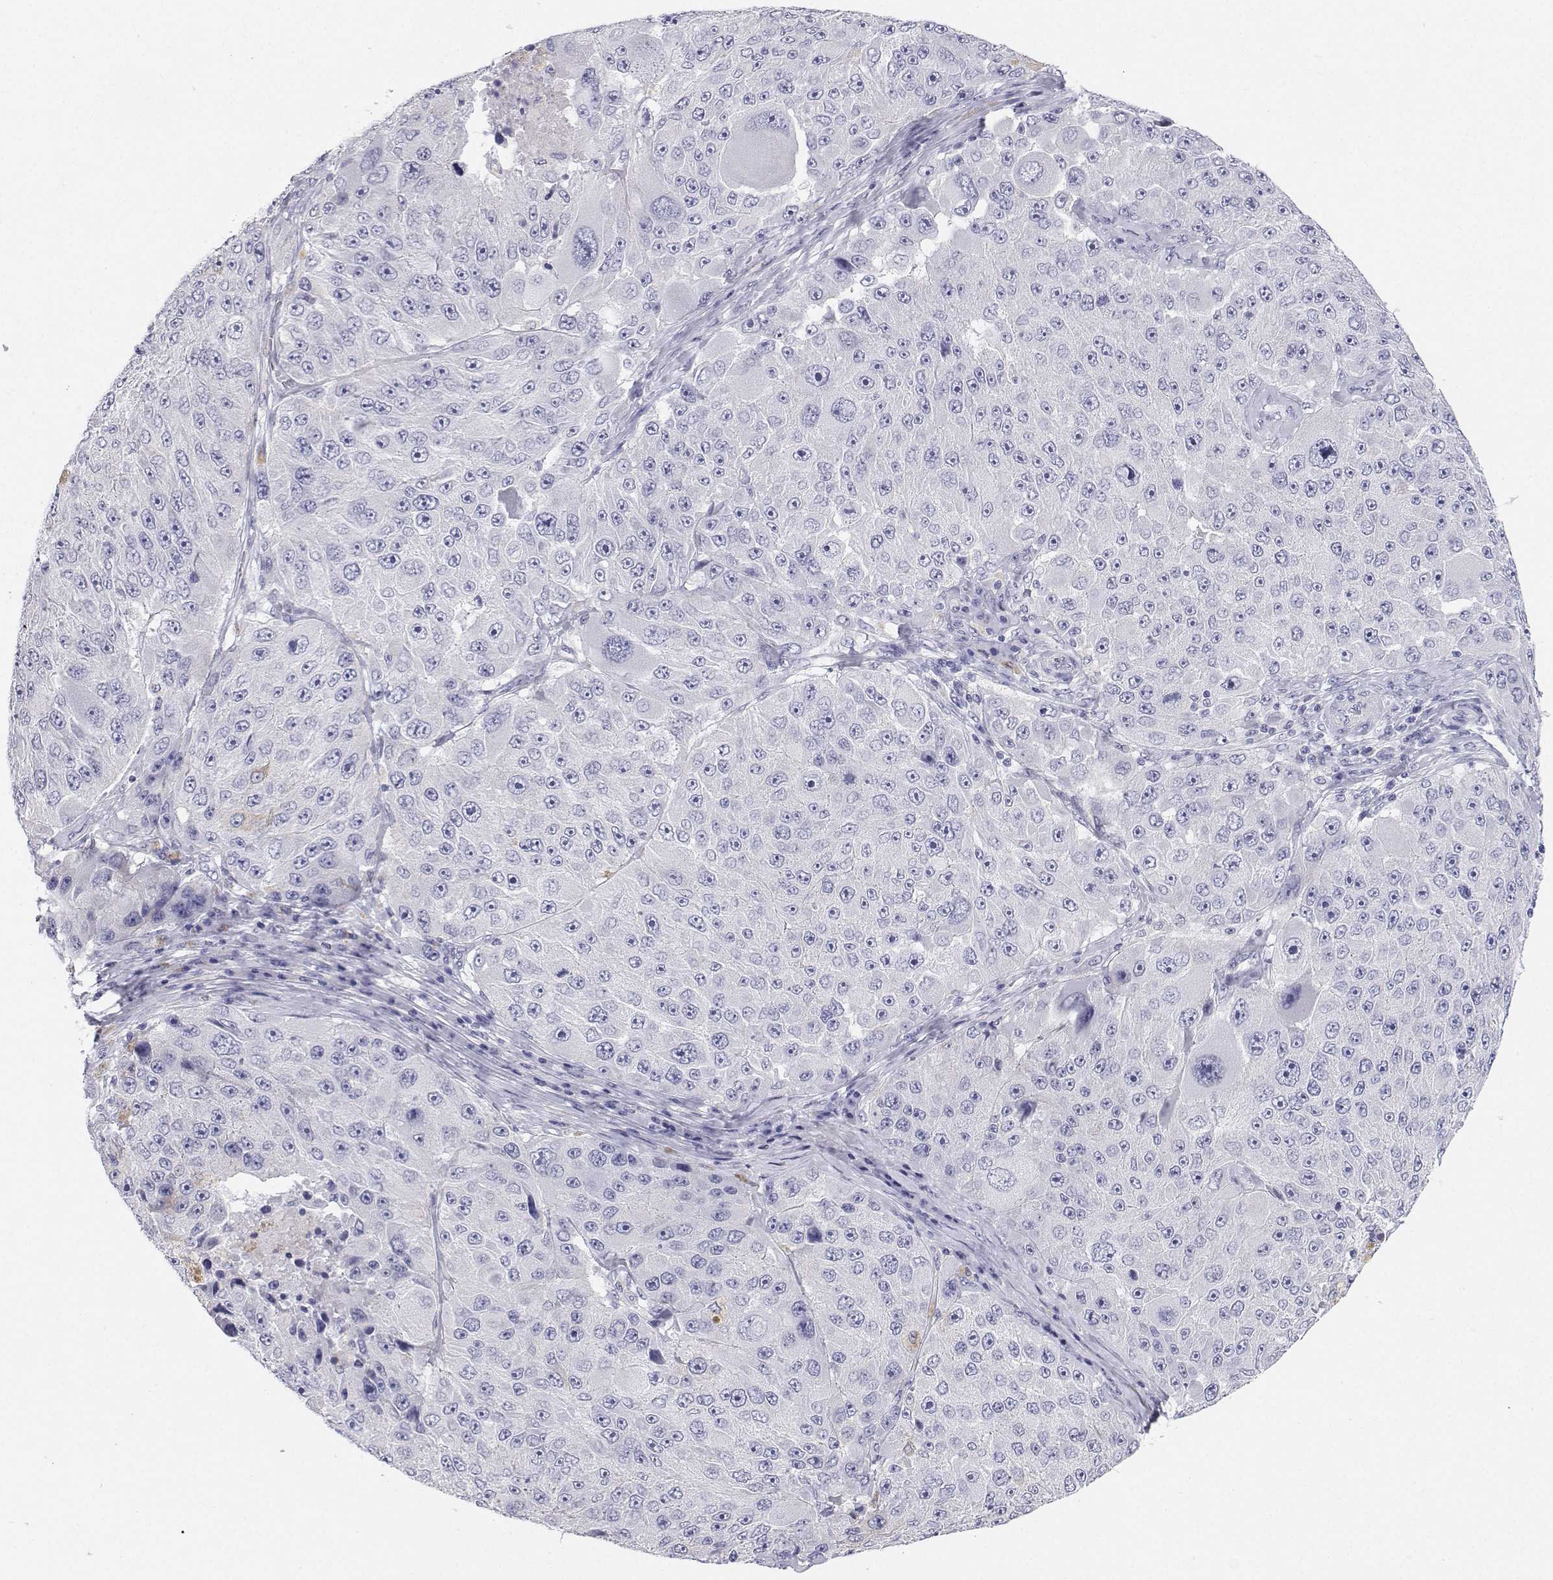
{"staining": {"intensity": "negative", "quantity": "none", "location": "none"}, "tissue": "melanoma", "cell_type": "Tumor cells", "image_type": "cancer", "snomed": [{"axis": "morphology", "description": "Malignant melanoma, Metastatic site"}, {"axis": "topography", "description": "Lymph node"}], "caption": "Image shows no protein staining in tumor cells of malignant melanoma (metastatic site) tissue.", "gene": "BHMT", "patient": {"sex": "male", "age": 62}}